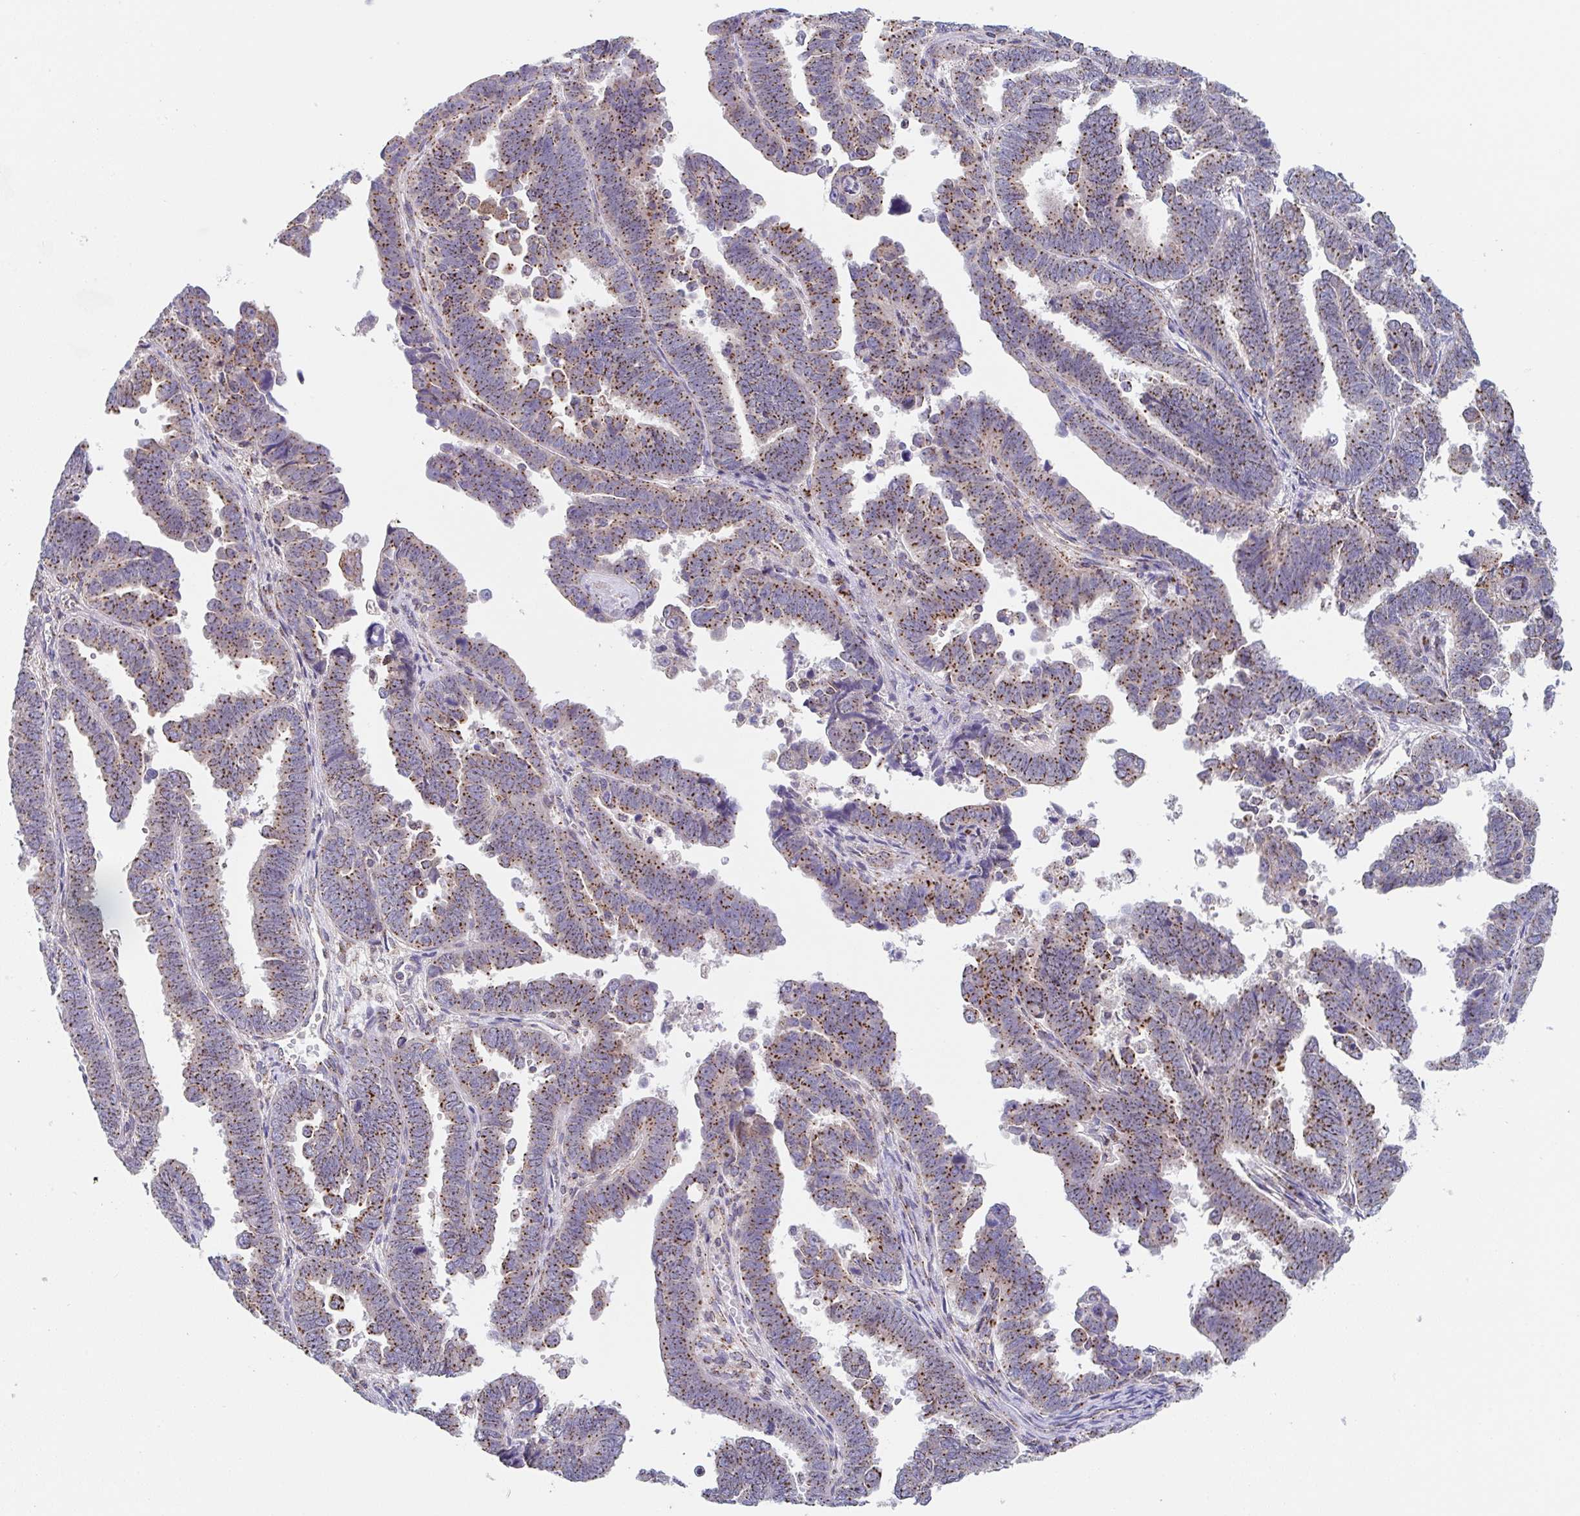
{"staining": {"intensity": "moderate", "quantity": ">75%", "location": "cytoplasmic/membranous"}, "tissue": "endometrial cancer", "cell_type": "Tumor cells", "image_type": "cancer", "snomed": [{"axis": "morphology", "description": "Adenocarcinoma, NOS"}, {"axis": "topography", "description": "Endometrium"}], "caption": "This image shows IHC staining of endometrial cancer, with medium moderate cytoplasmic/membranous expression in approximately >75% of tumor cells.", "gene": "PROSER3", "patient": {"sex": "female", "age": 75}}